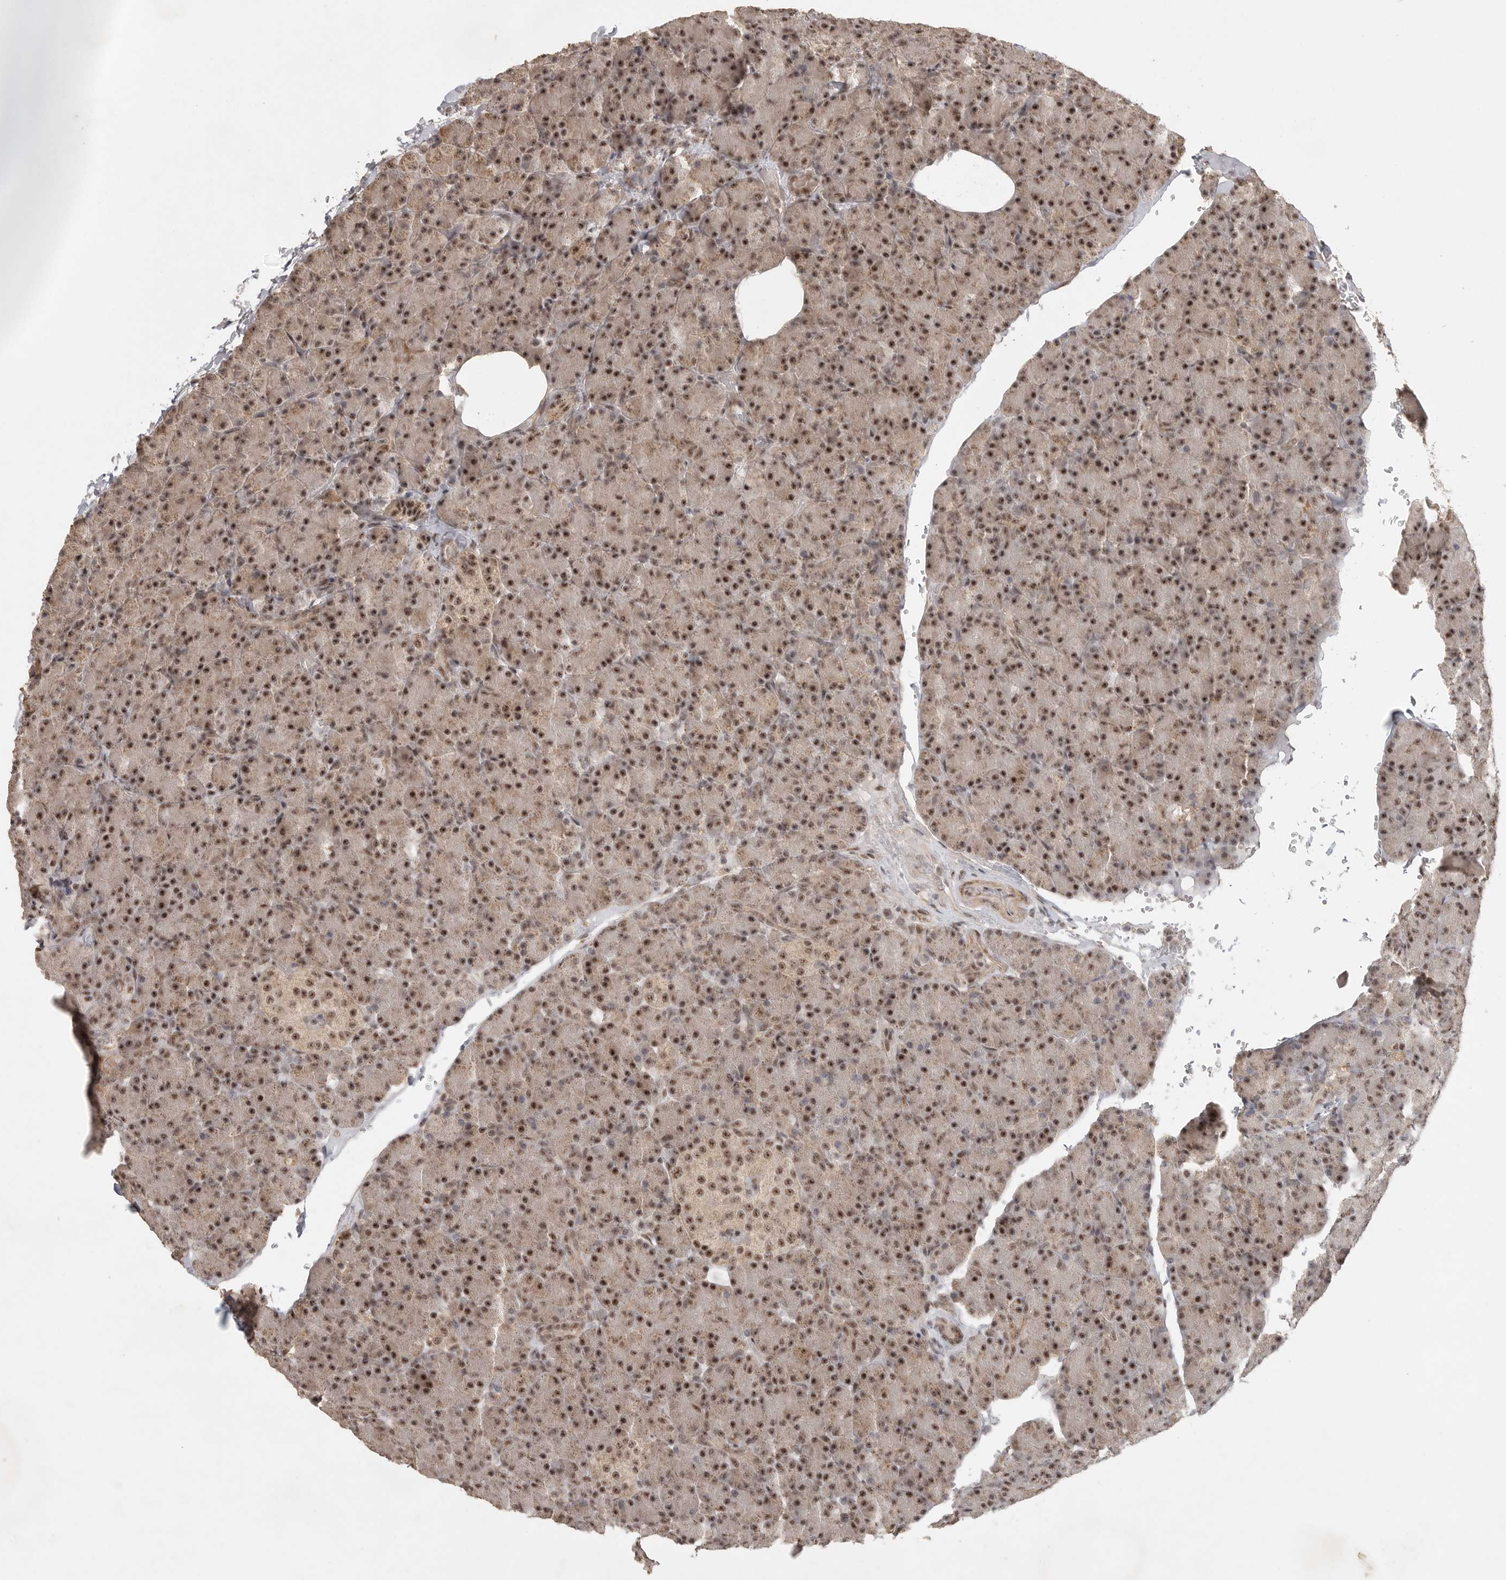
{"staining": {"intensity": "moderate", "quantity": ">75%", "location": "nuclear"}, "tissue": "pancreas", "cell_type": "Exocrine glandular cells", "image_type": "normal", "snomed": [{"axis": "morphology", "description": "Normal tissue, NOS"}, {"axis": "topography", "description": "Pancreas"}], "caption": "IHC image of normal pancreas stained for a protein (brown), which demonstrates medium levels of moderate nuclear staining in about >75% of exocrine glandular cells.", "gene": "POMP", "patient": {"sex": "female", "age": 43}}